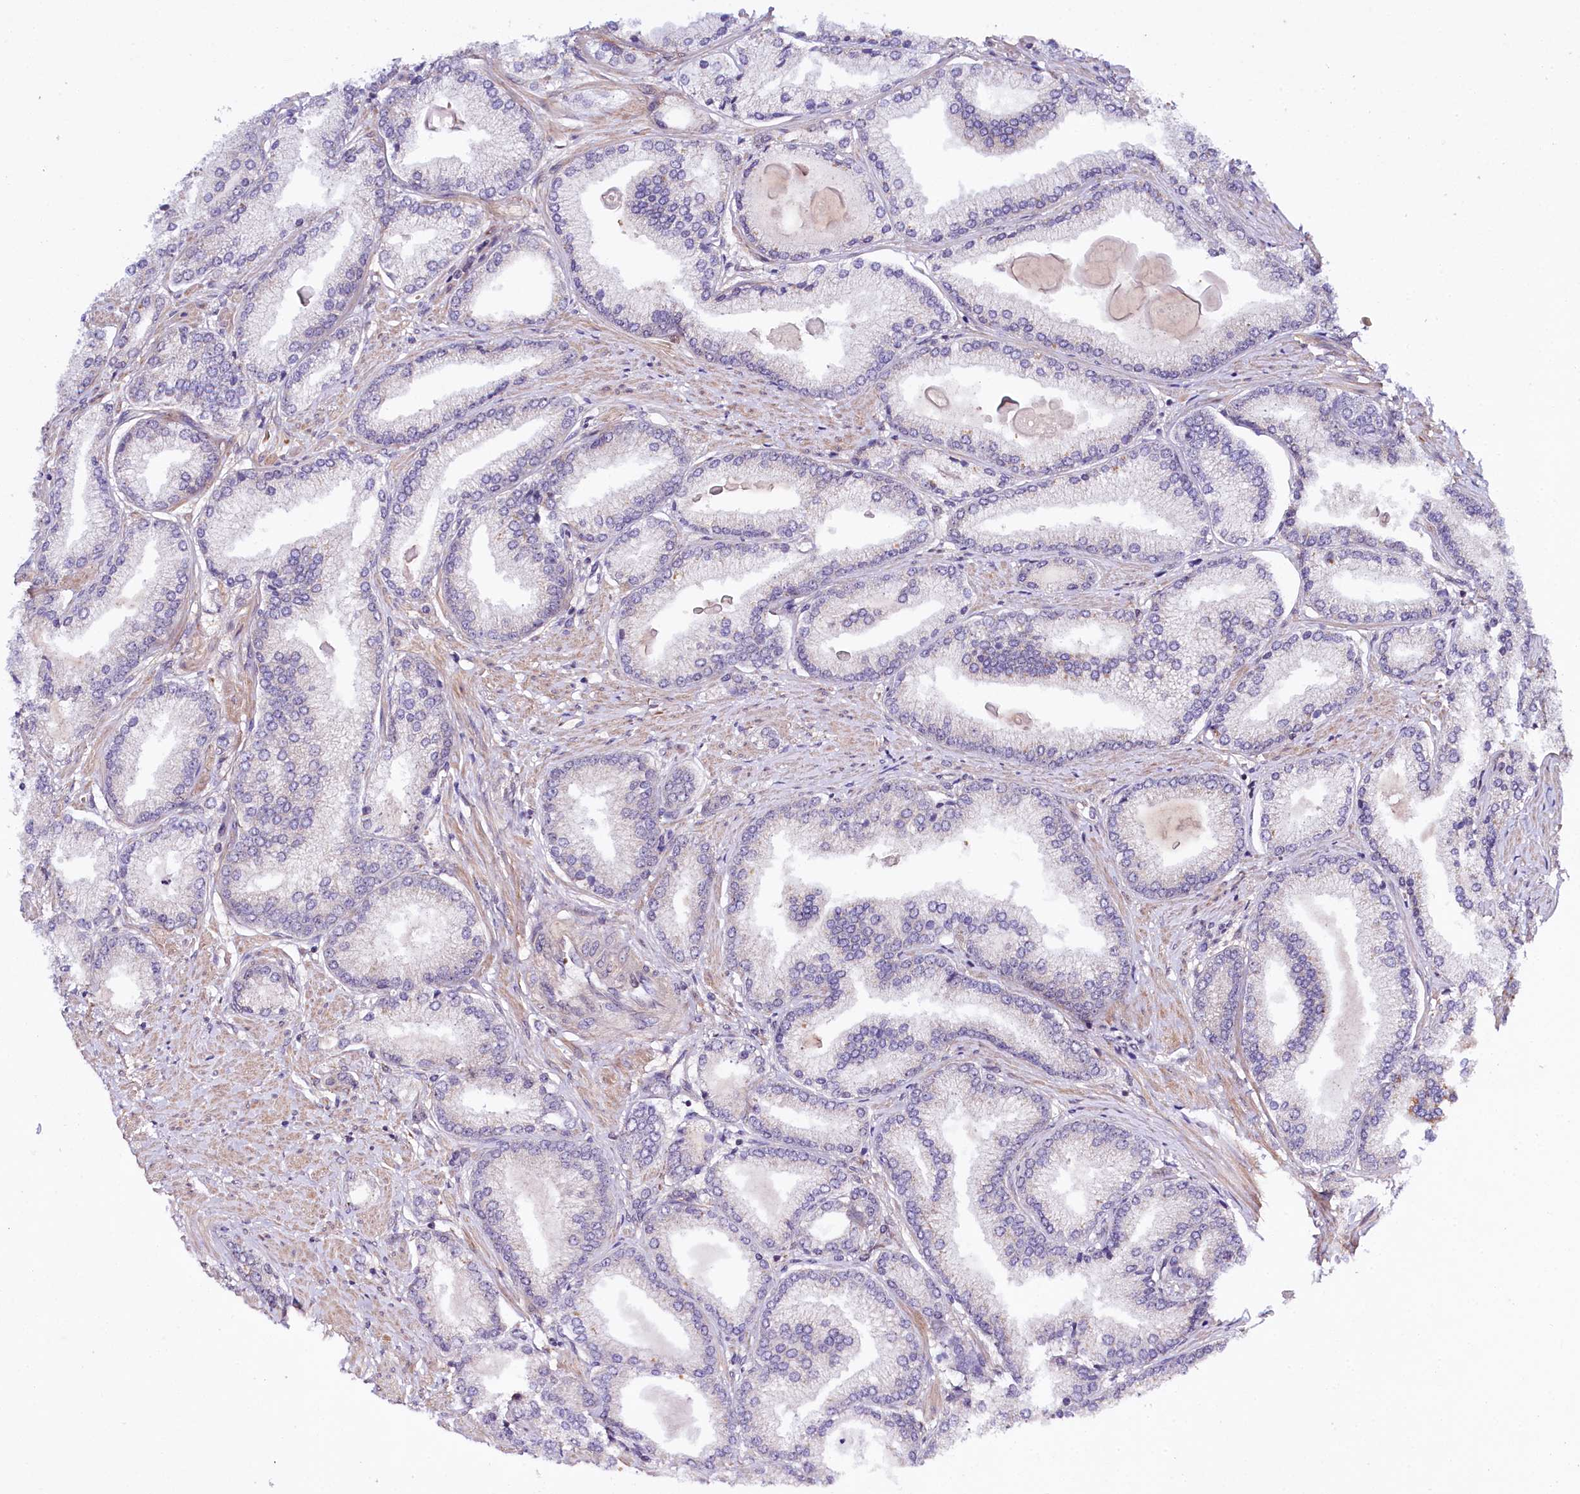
{"staining": {"intensity": "negative", "quantity": "none", "location": "none"}, "tissue": "prostate cancer", "cell_type": "Tumor cells", "image_type": "cancer", "snomed": [{"axis": "morphology", "description": "Adenocarcinoma, High grade"}, {"axis": "topography", "description": "Prostate"}], "caption": "There is no significant positivity in tumor cells of high-grade adenocarcinoma (prostate).", "gene": "PHLDB1", "patient": {"sex": "male", "age": 66}}